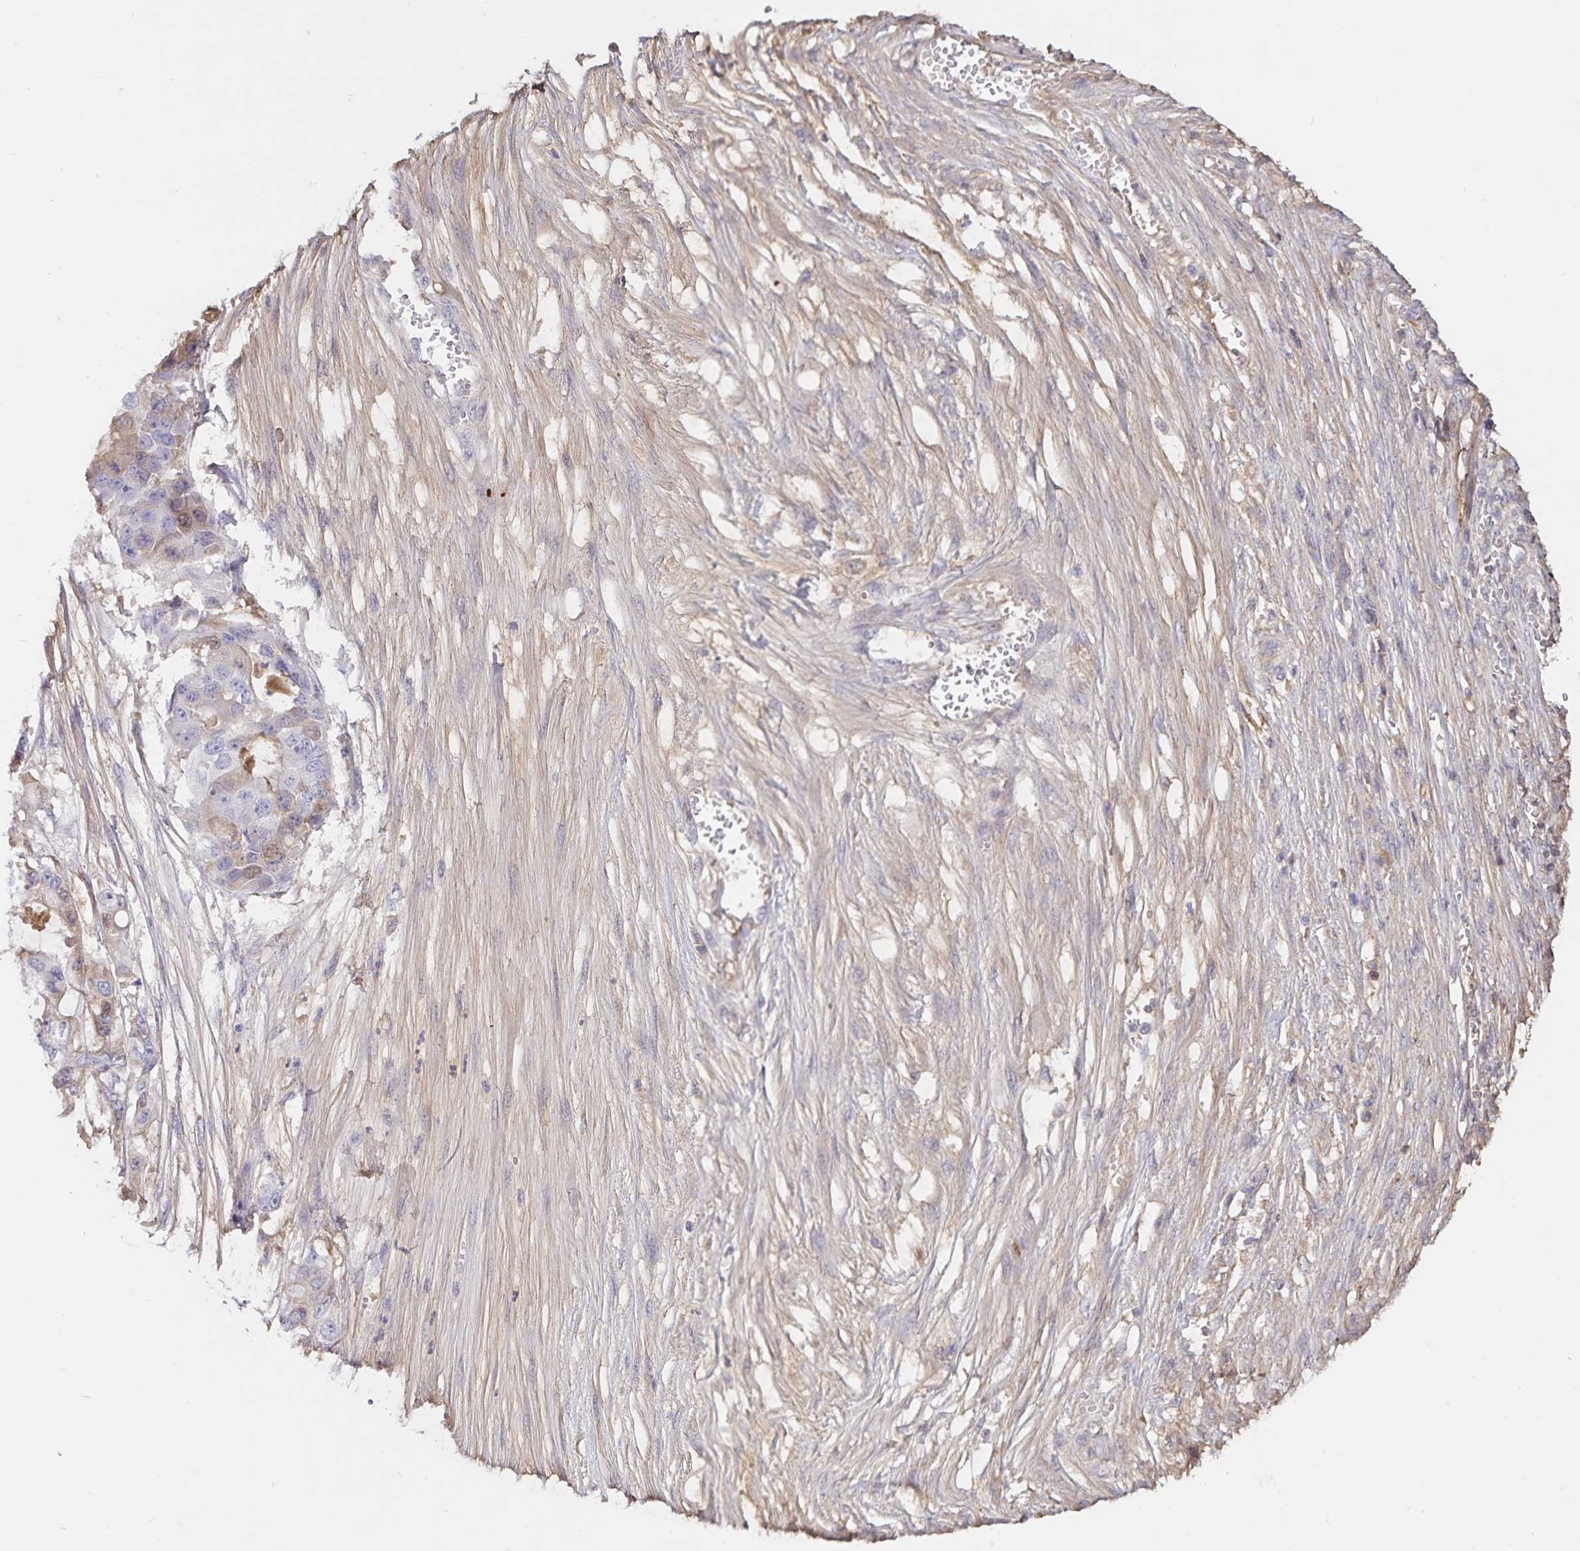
{"staining": {"intensity": "negative", "quantity": "none", "location": "none"}, "tissue": "ovarian cancer", "cell_type": "Tumor cells", "image_type": "cancer", "snomed": [{"axis": "morphology", "description": "Cystadenocarcinoma, serous, NOS"}, {"axis": "topography", "description": "Ovary"}], "caption": "Protein analysis of ovarian cancer (serous cystadenocarcinoma) demonstrates no significant staining in tumor cells. Nuclei are stained in blue.", "gene": "FGG", "patient": {"sex": "female", "age": 56}}